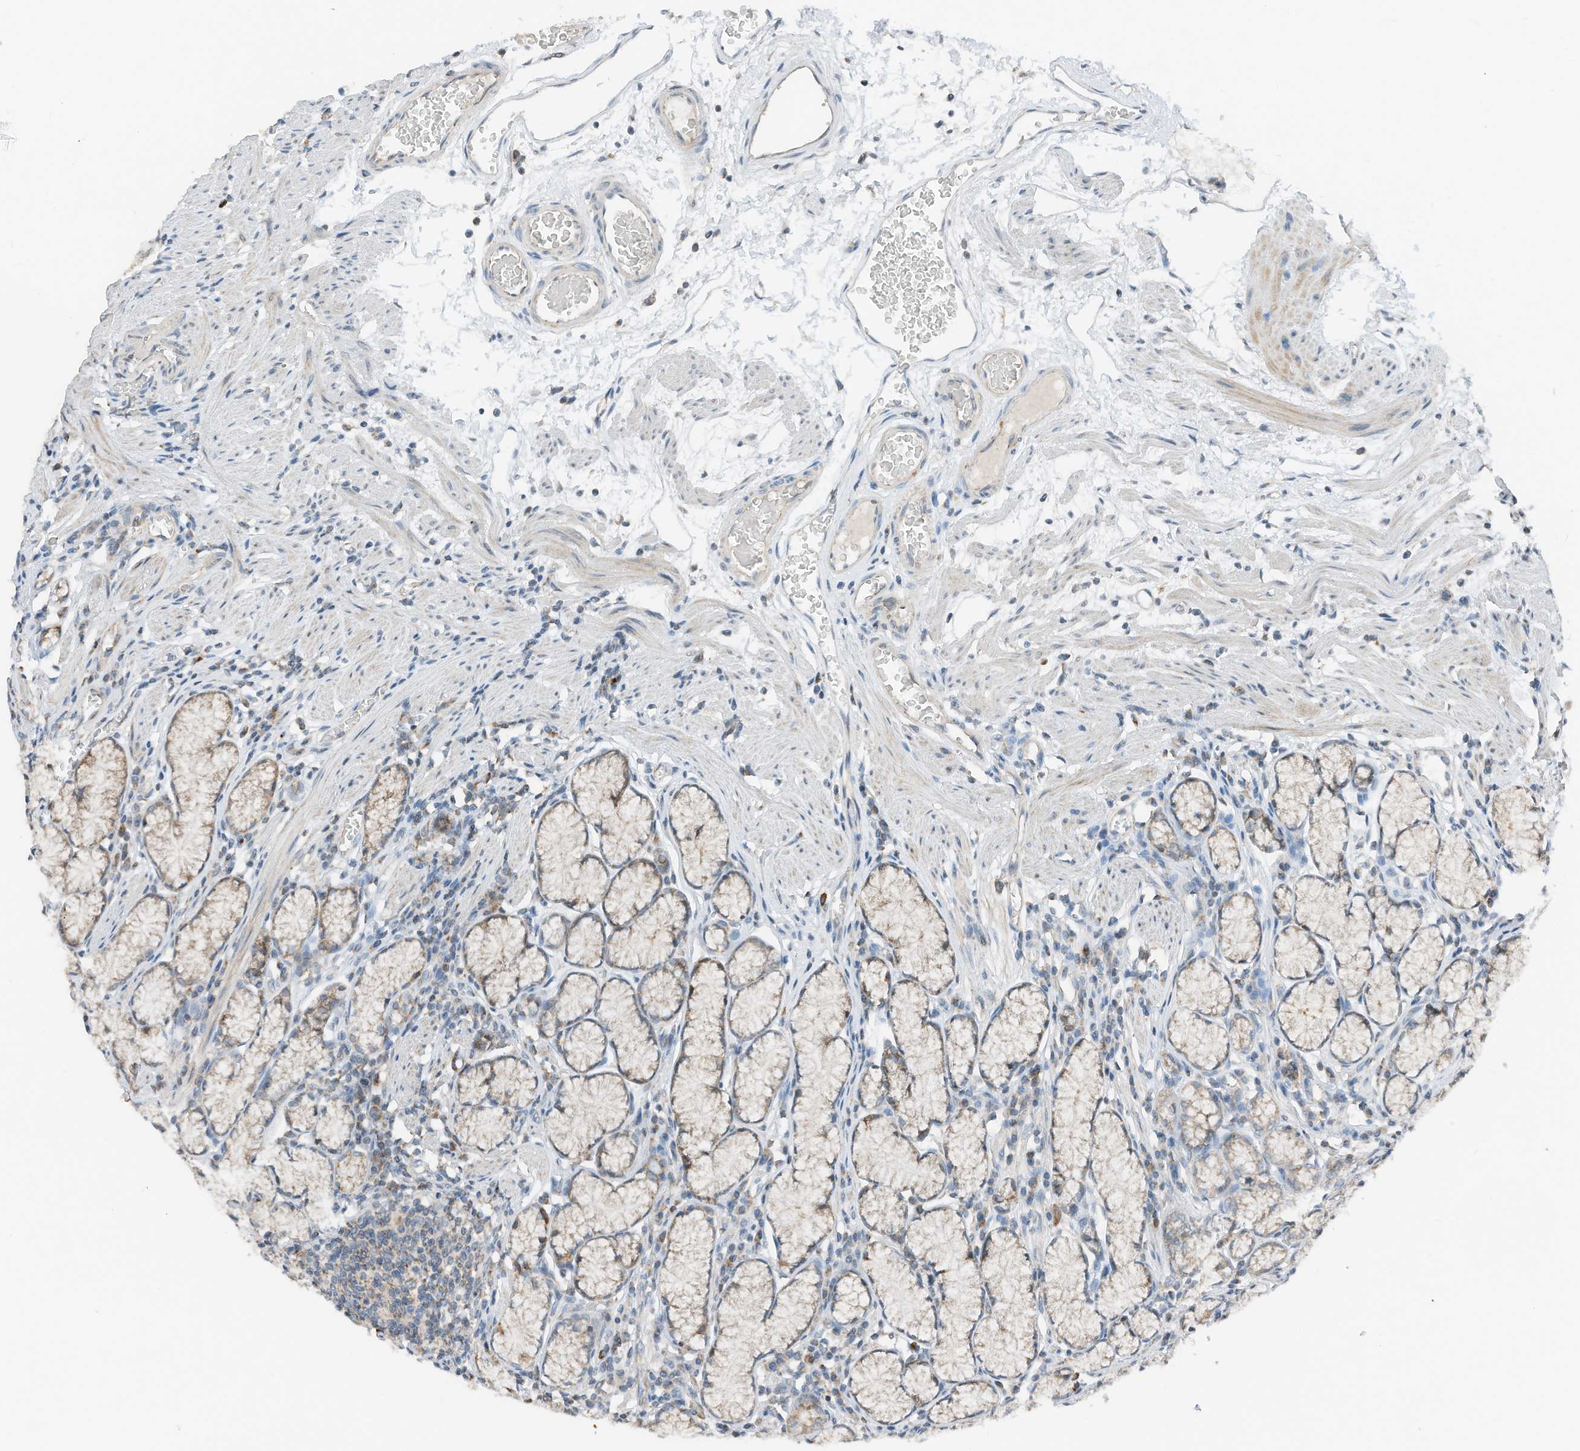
{"staining": {"intensity": "strong", "quantity": "<25%", "location": "cytoplasmic/membranous"}, "tissue": "stomach", "cell_type": "Glandular cells", "image_type": "normal", "snomed": [{"axis": "morphology", "description": "Normal tissue, NOS"}, {"axis": "topography", "description": "Stomach"}], "caption": "Protein staining by IHC demonstrates strong cytoplasmic/membranous positivity in approximately <25% of glandular cells in normal stomach. (DAB IHC with brightfield microscopy, high magnification).", "gene": "RMND1", "patient": {"sex": "male", "age": 55}}